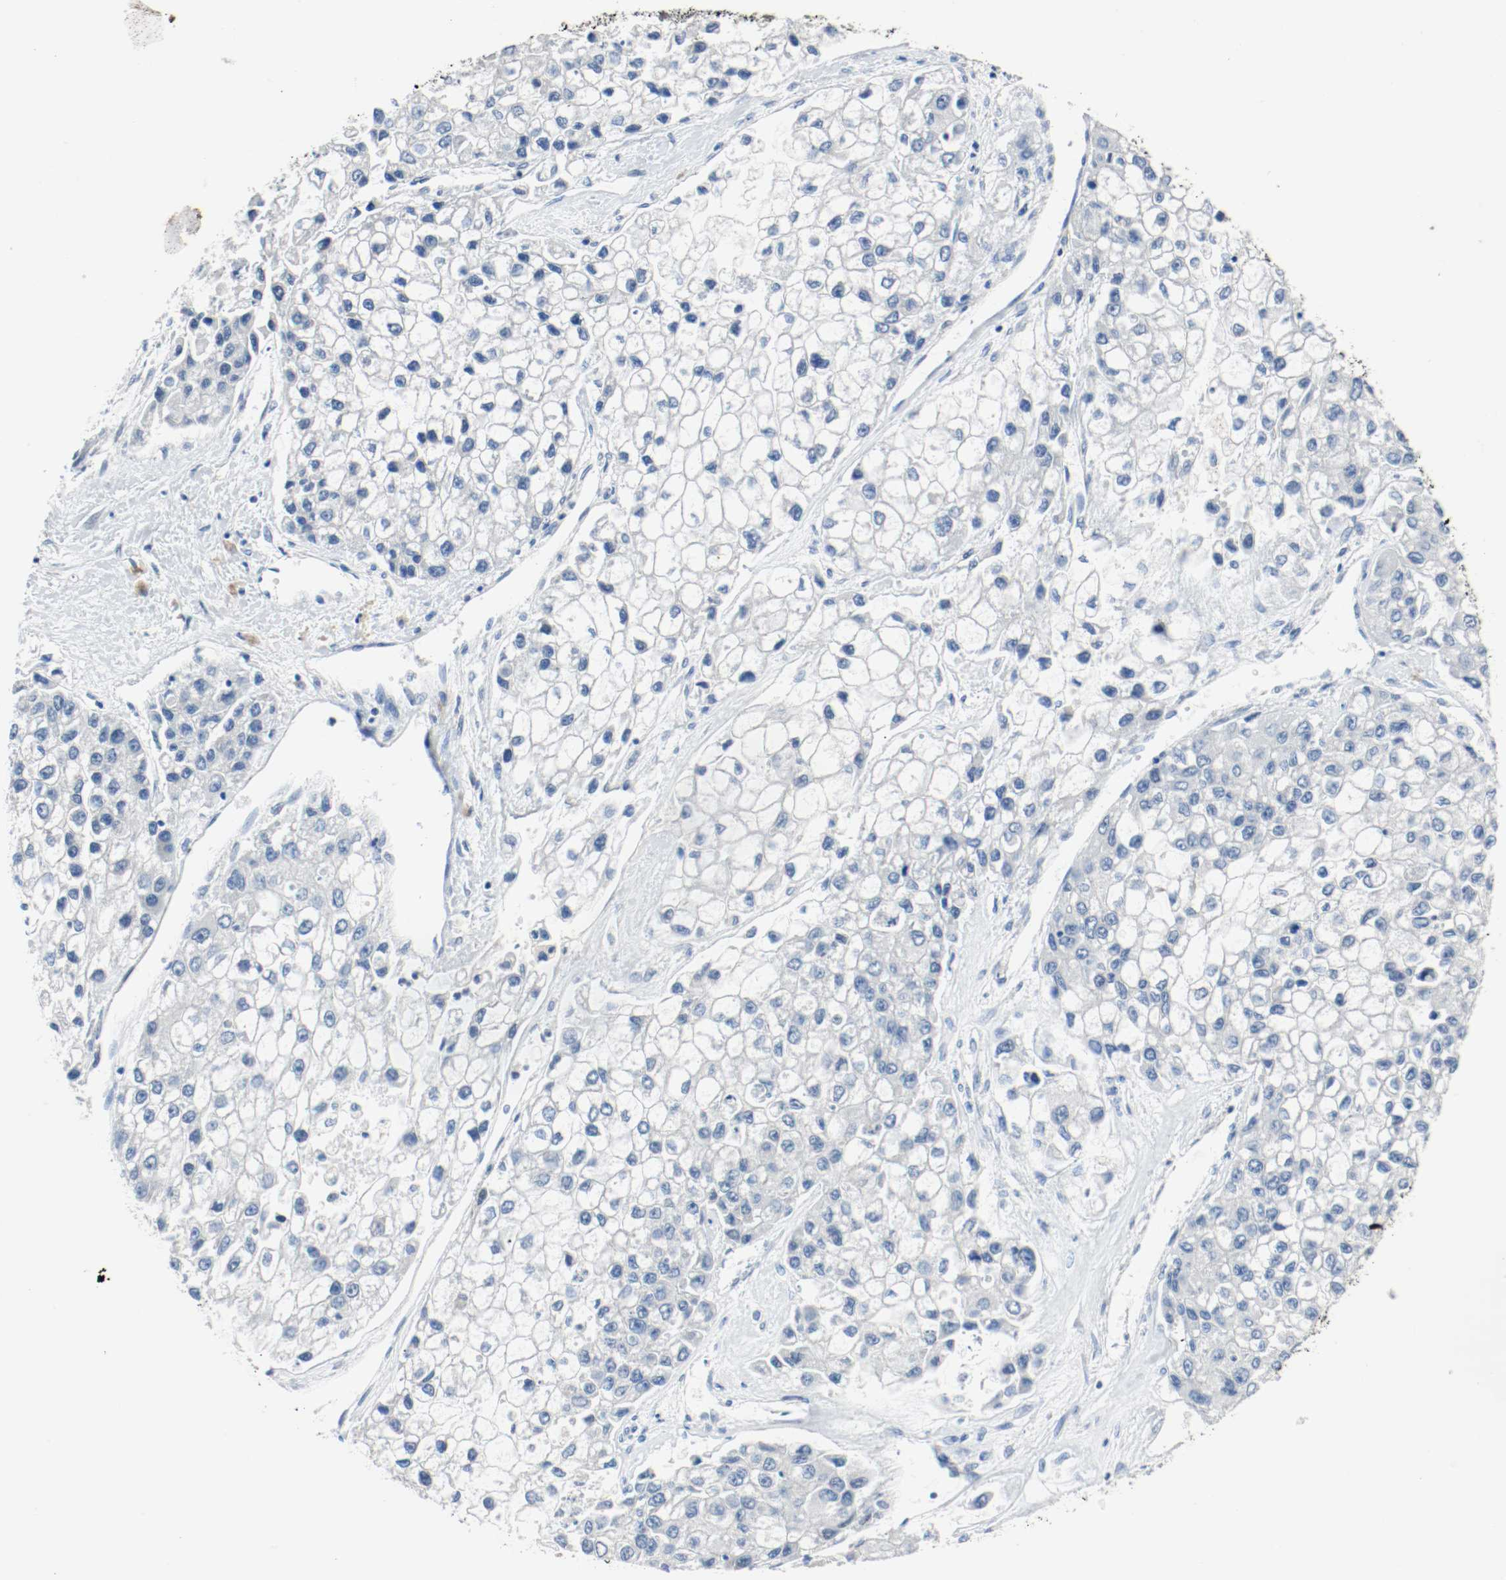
{"staining": {"intensity": "negative", "quantity": "none", "location": "none"}, "tissue": "liver cancer", "cell_type": "Tumor cells", "image_type": "cancer", "snomed": [{"axis": "morphology", "description": "Carcinoma, Hepatocellular, NOS"}, {"axis": "topography", "description": "Liver"}], "caption": "Hepatocellular carcinoma (liver) was stained to show a protein in brown. There is no significant positivity in tumor cells.", "gene": "ASH1L", "patient": {"sex": "female", "age": 66}}